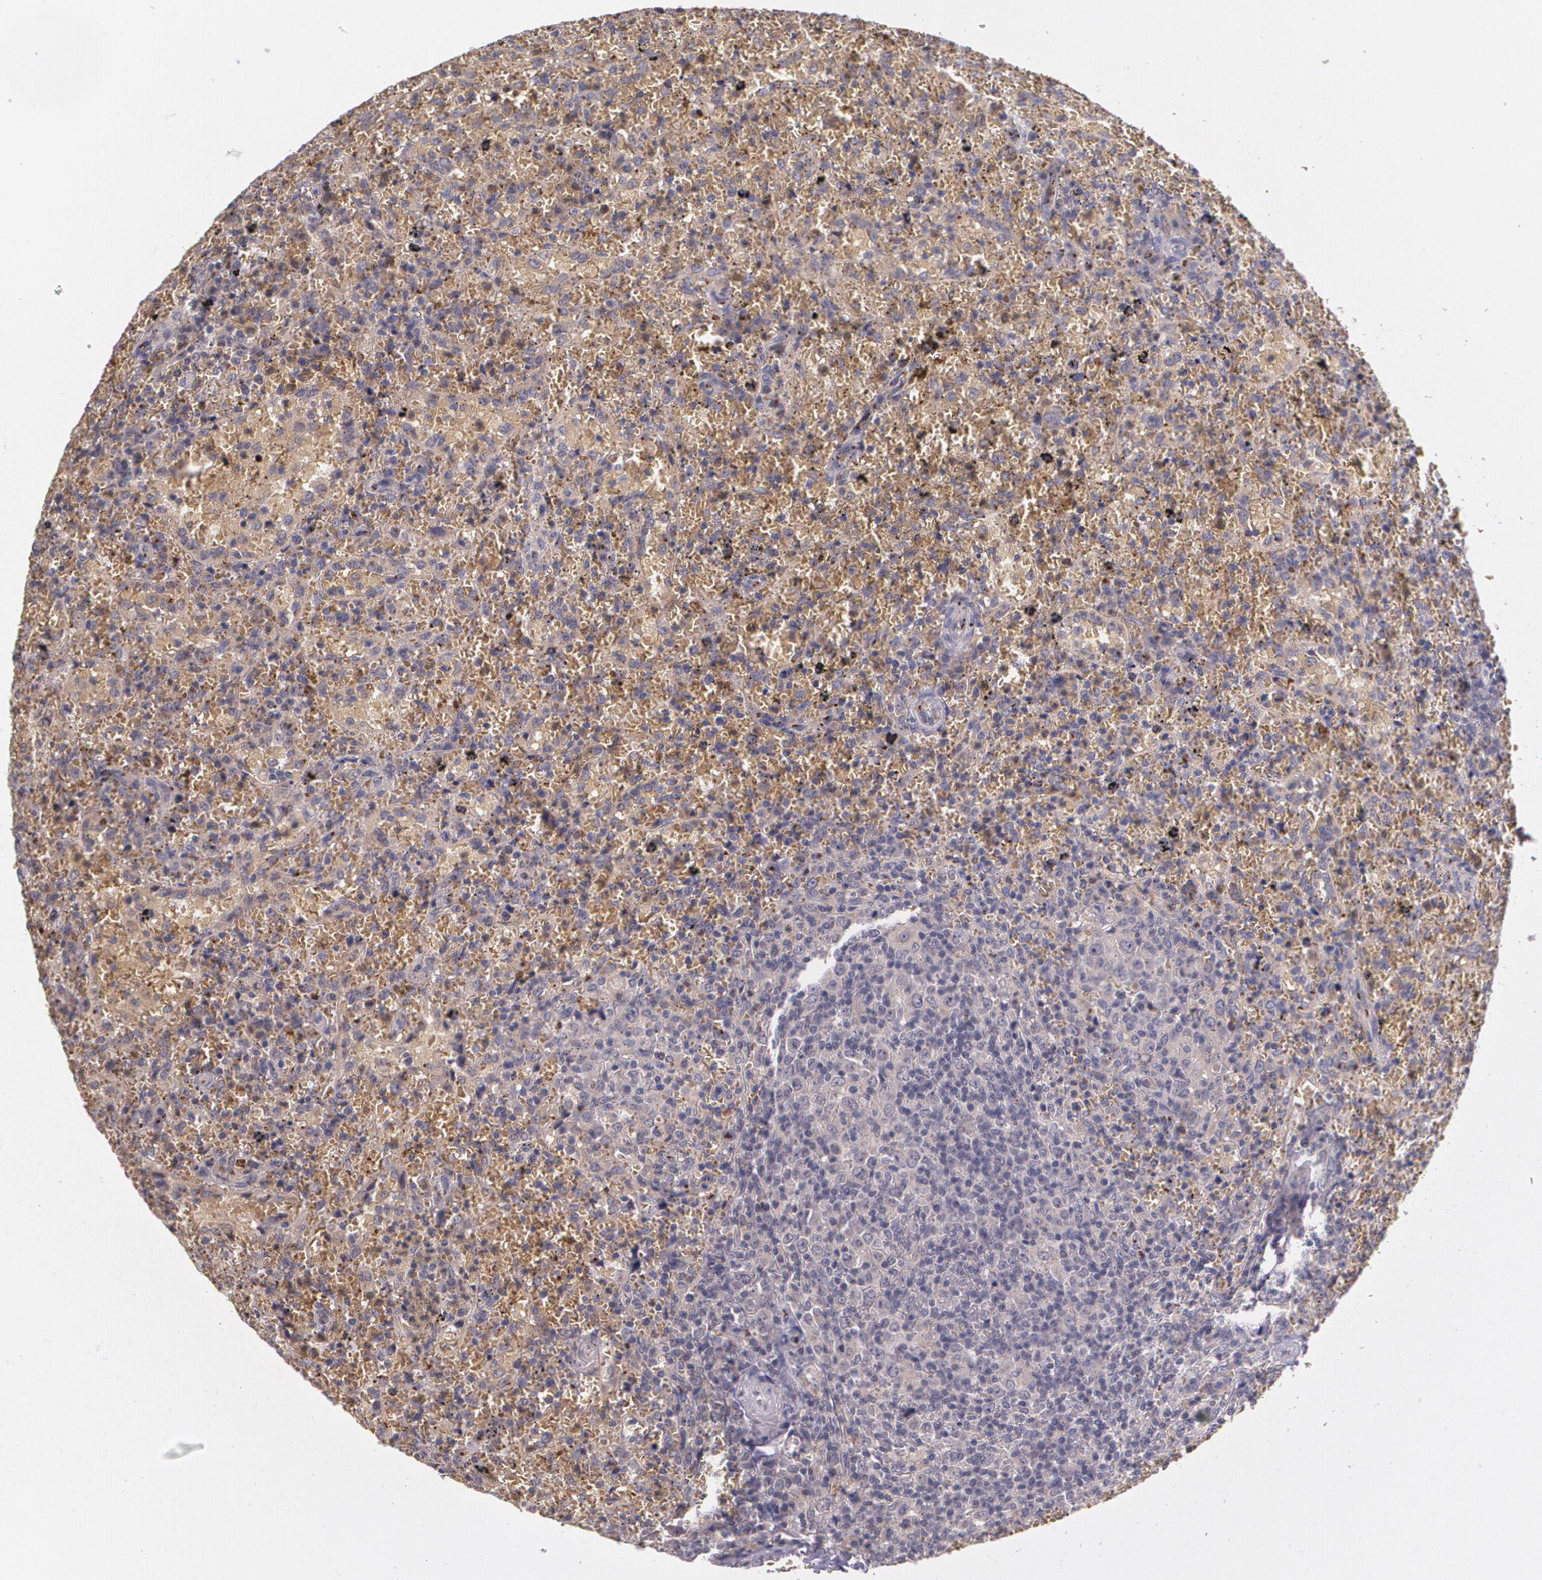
{"staining": {"intensity": "moderate", "quantity": ">75%", "location": "cytoplasmic/membranous"}, "tissue": "lymphoma", "cell_type": "Tumor cells", "image_type": "cancer", "snomed": [{"axis": "morphology", "description": "Malignant lymphoma, non-Hodgkin's type, High grade"}, {"axis": "topography", "description": "Spleen"}, {"axis": "topography", "description": "Lymph node"}], "caption": "Immunohistochemistry image of lymphoma stained for a protein (brown), which displays medium levels of moderate cytoplasmic/membranous positivity in approximately >75% of tumor cells.", "gene": "TM4SF1", "patient": {"sex": "female", "age": 70}}